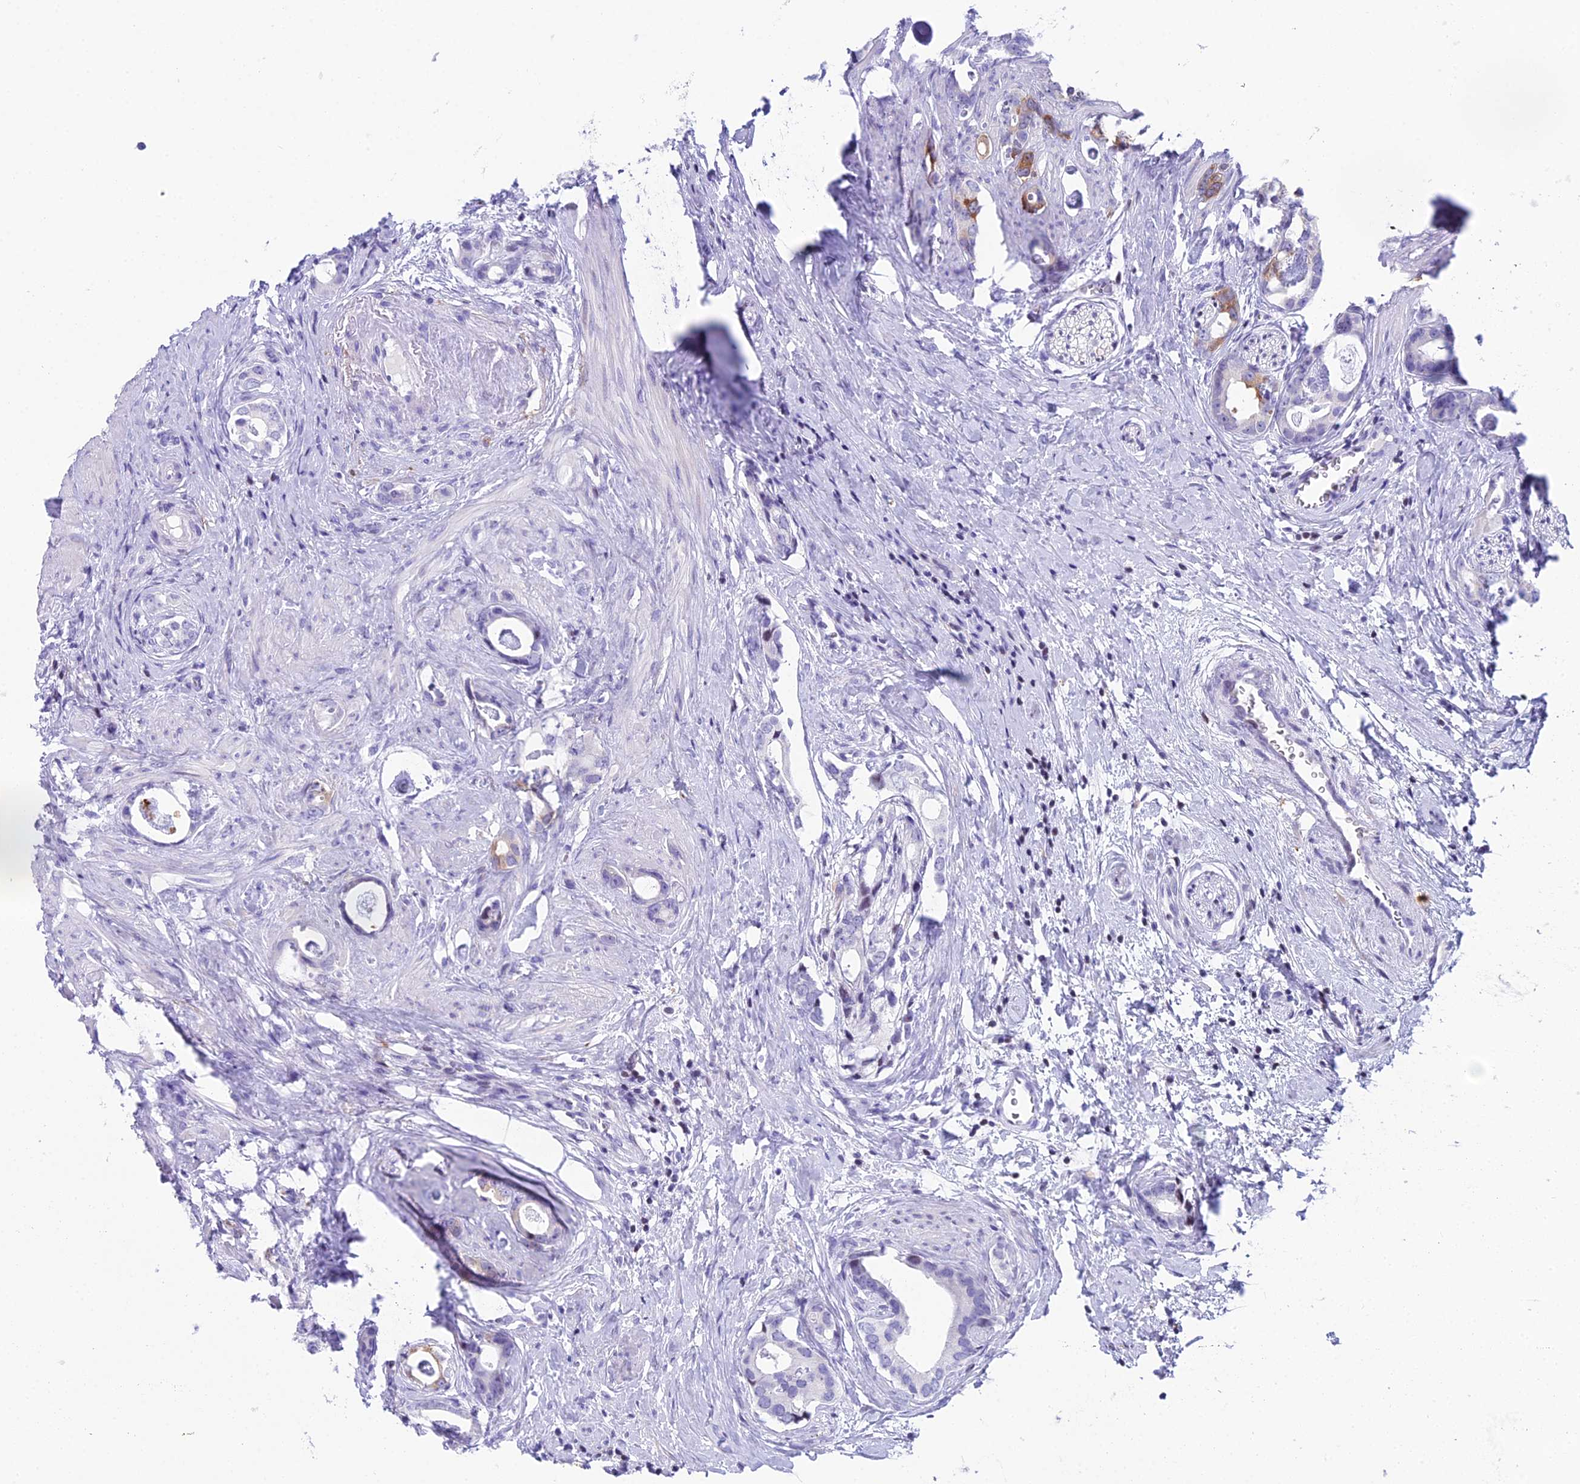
{"staining": {"intensity": "moderate", "quantity": "<25%", "location": "cytoplasmic/membranous"}, "tissue": "prostate cancer", "cell_type": "Tumor cells", "image_type": "cancer", "snomed": [{"axis": "morphology", "description": "Adenocarcinoma, Low grade"}, {"axis": "topography", "description": "Prostate"}], "caption": "Immunohistochemistry (IHC) staining of prostate cancer, which demonstrates low levels of moderate cytoplasmic/membranous expression in approximately <25% of tumor cells indicating moderate cytoplasmic/membranous protein positivity. The staining was performed using DAB (brown) for protein detection and nuclei were counterstained in hematoxylin (blue).", "gene": "CC2D2A", "patient": {"sex": "male", "age": 63}}